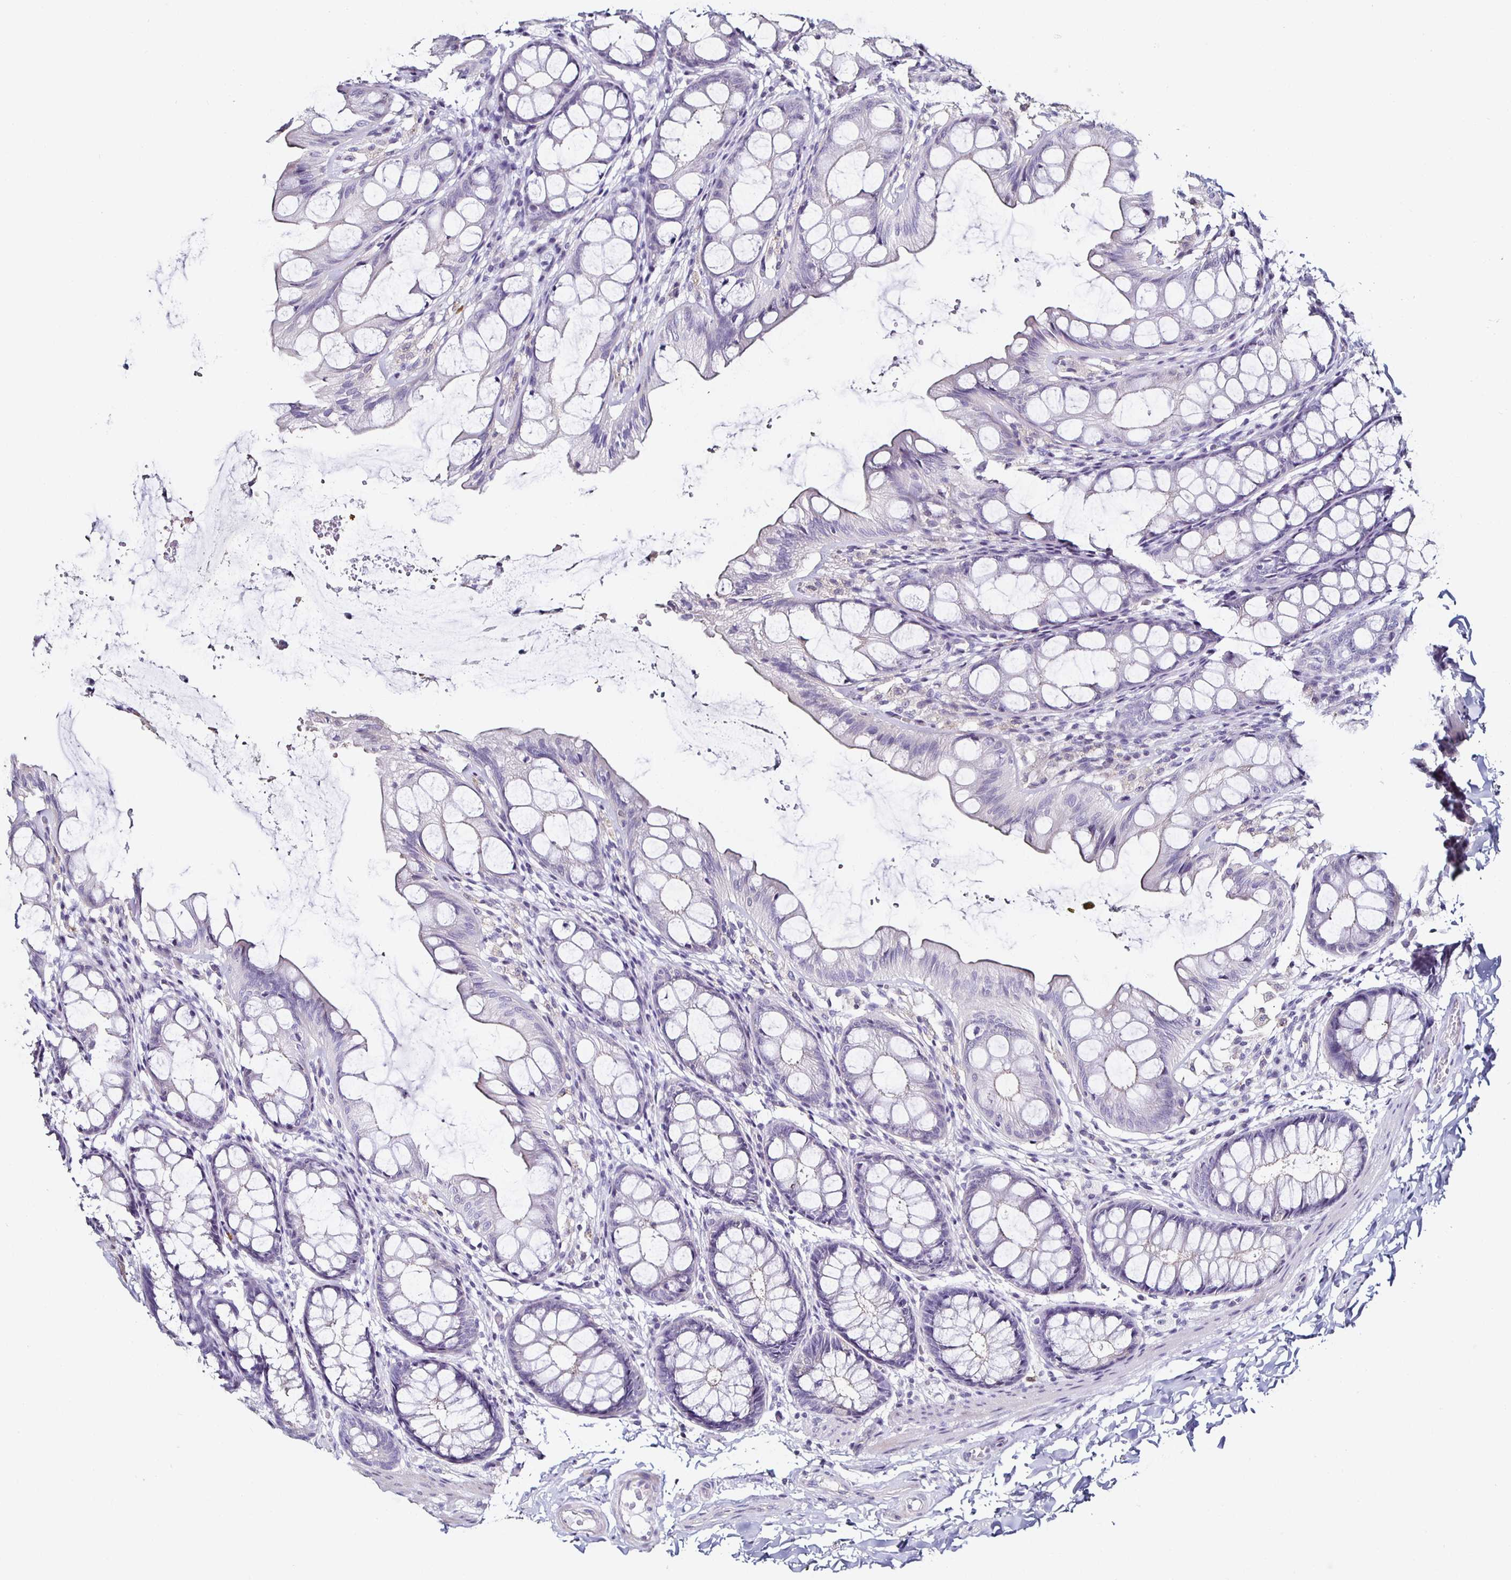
{"staining": {"intensity": "negative", "quantity": "none", "location": "none"}, "tissue": "colon", "cell_type": "Endothelial cells", "image_type": "normal", "snomed": [{"axis": "morphology", "description": "Normal tissue, NOS"}, {"axis": "topography", "description": "Colon"}], "caption": "There is no significant expression in endothelial cells of colon. (Brightfield microscopy of DAB (3,3'-diaminobenzidine) immunohistochemistry (IHC) at high magnification).", "gene": "TLR4", "patient": {"sex": "male", "age": 47}}